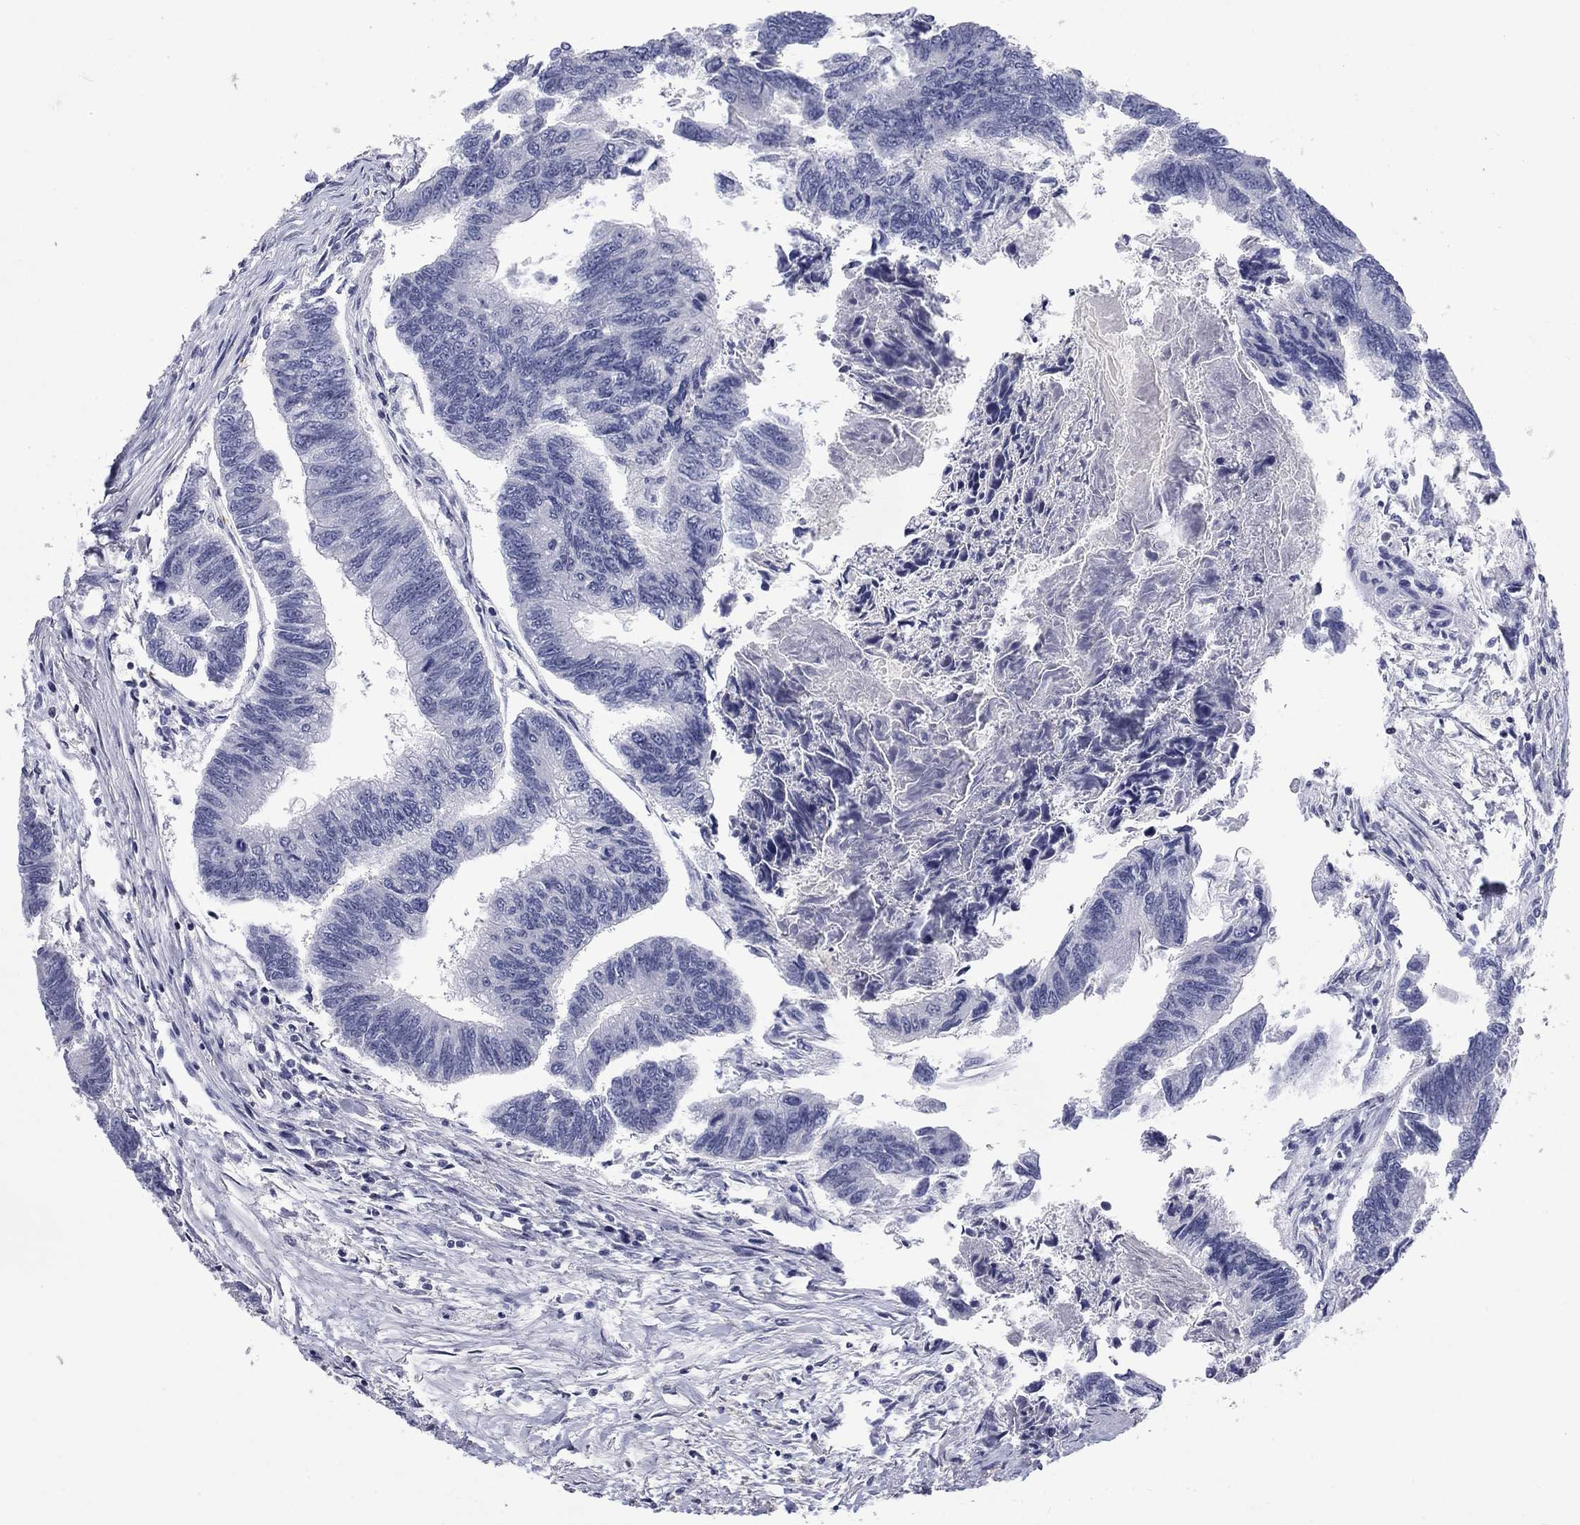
{"staining": {"intensity": "negative", "quantity": "none", "location": "none"}, "tissue": "colorectal cancer", "cell_type": "Tumor cells", "image_type": "cancer", "snomed": [{"axis": "morphology", "description": "Adenocarcinoma, NOS"}, {"axis": "topography", "description": "Colon"}], "caption": "High magnification brightfield microscopy of adenocarcinoma (colorectal) stained with DAB (brown) and counterstained with hematoxylin (blue): tumor cells show no significant positivity. (Immunohistochemistry, brightfield microscopy, high magnification).", "gene": "PLEK", "patient": {"sex": "female", "age": 65}}